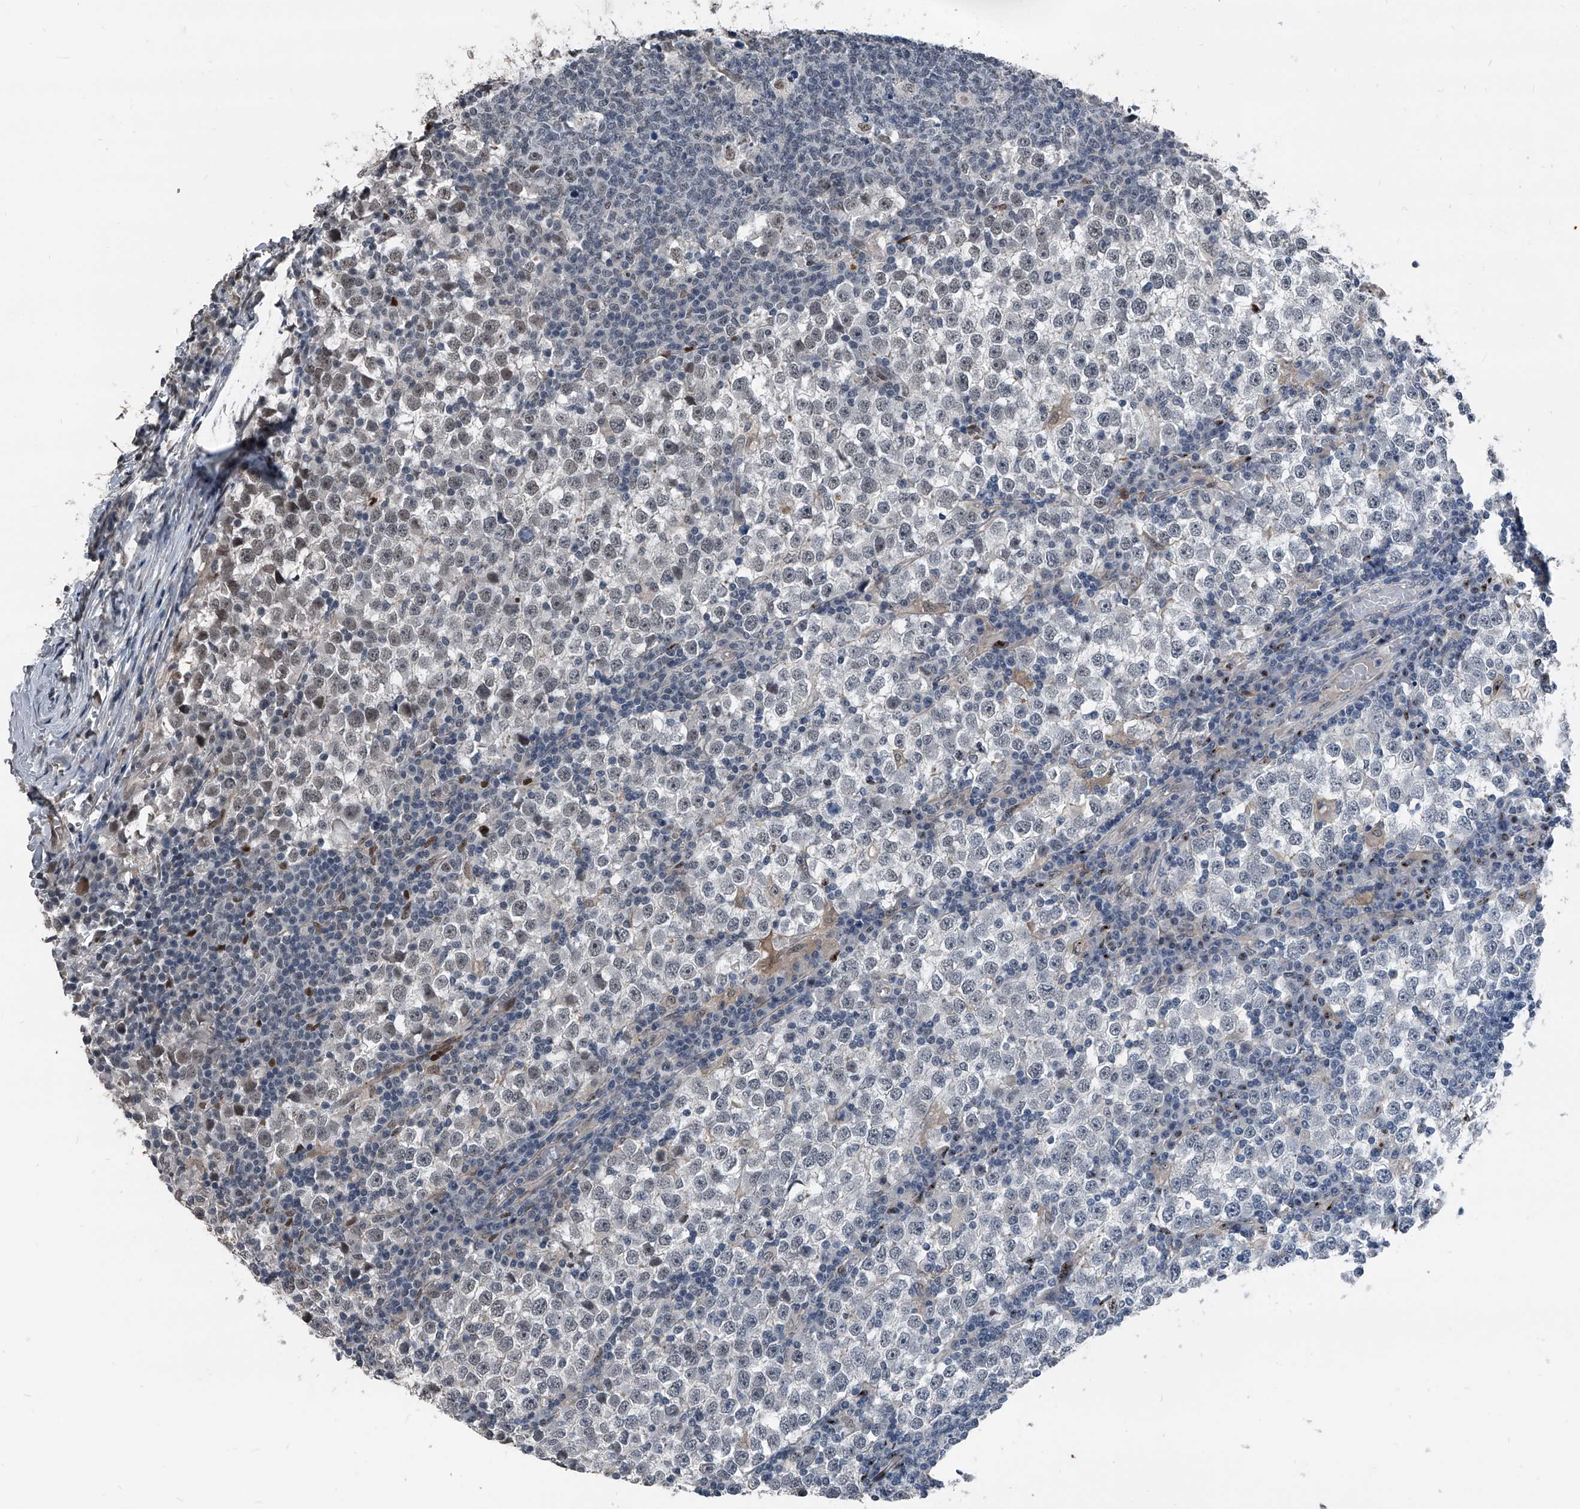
{"staining": {"intensity": "negative", "quantity": "none", "location": "none"}, "tissue": "testis cancer", "cell_type": "Tumor cells", "image_type": "cancer", "snomed": [{"axis": "morphology", "description": "Seminoma, NOS"}, {"axis": "topography", "description": "Testis"}], "caption": "High power microscopy histopathology image of an IHC histopathology image of testis cancer, revealing no significant positivity in tumor cells.", "gene": "MEN1", "patient": {"sex": "male", "age": 65}}